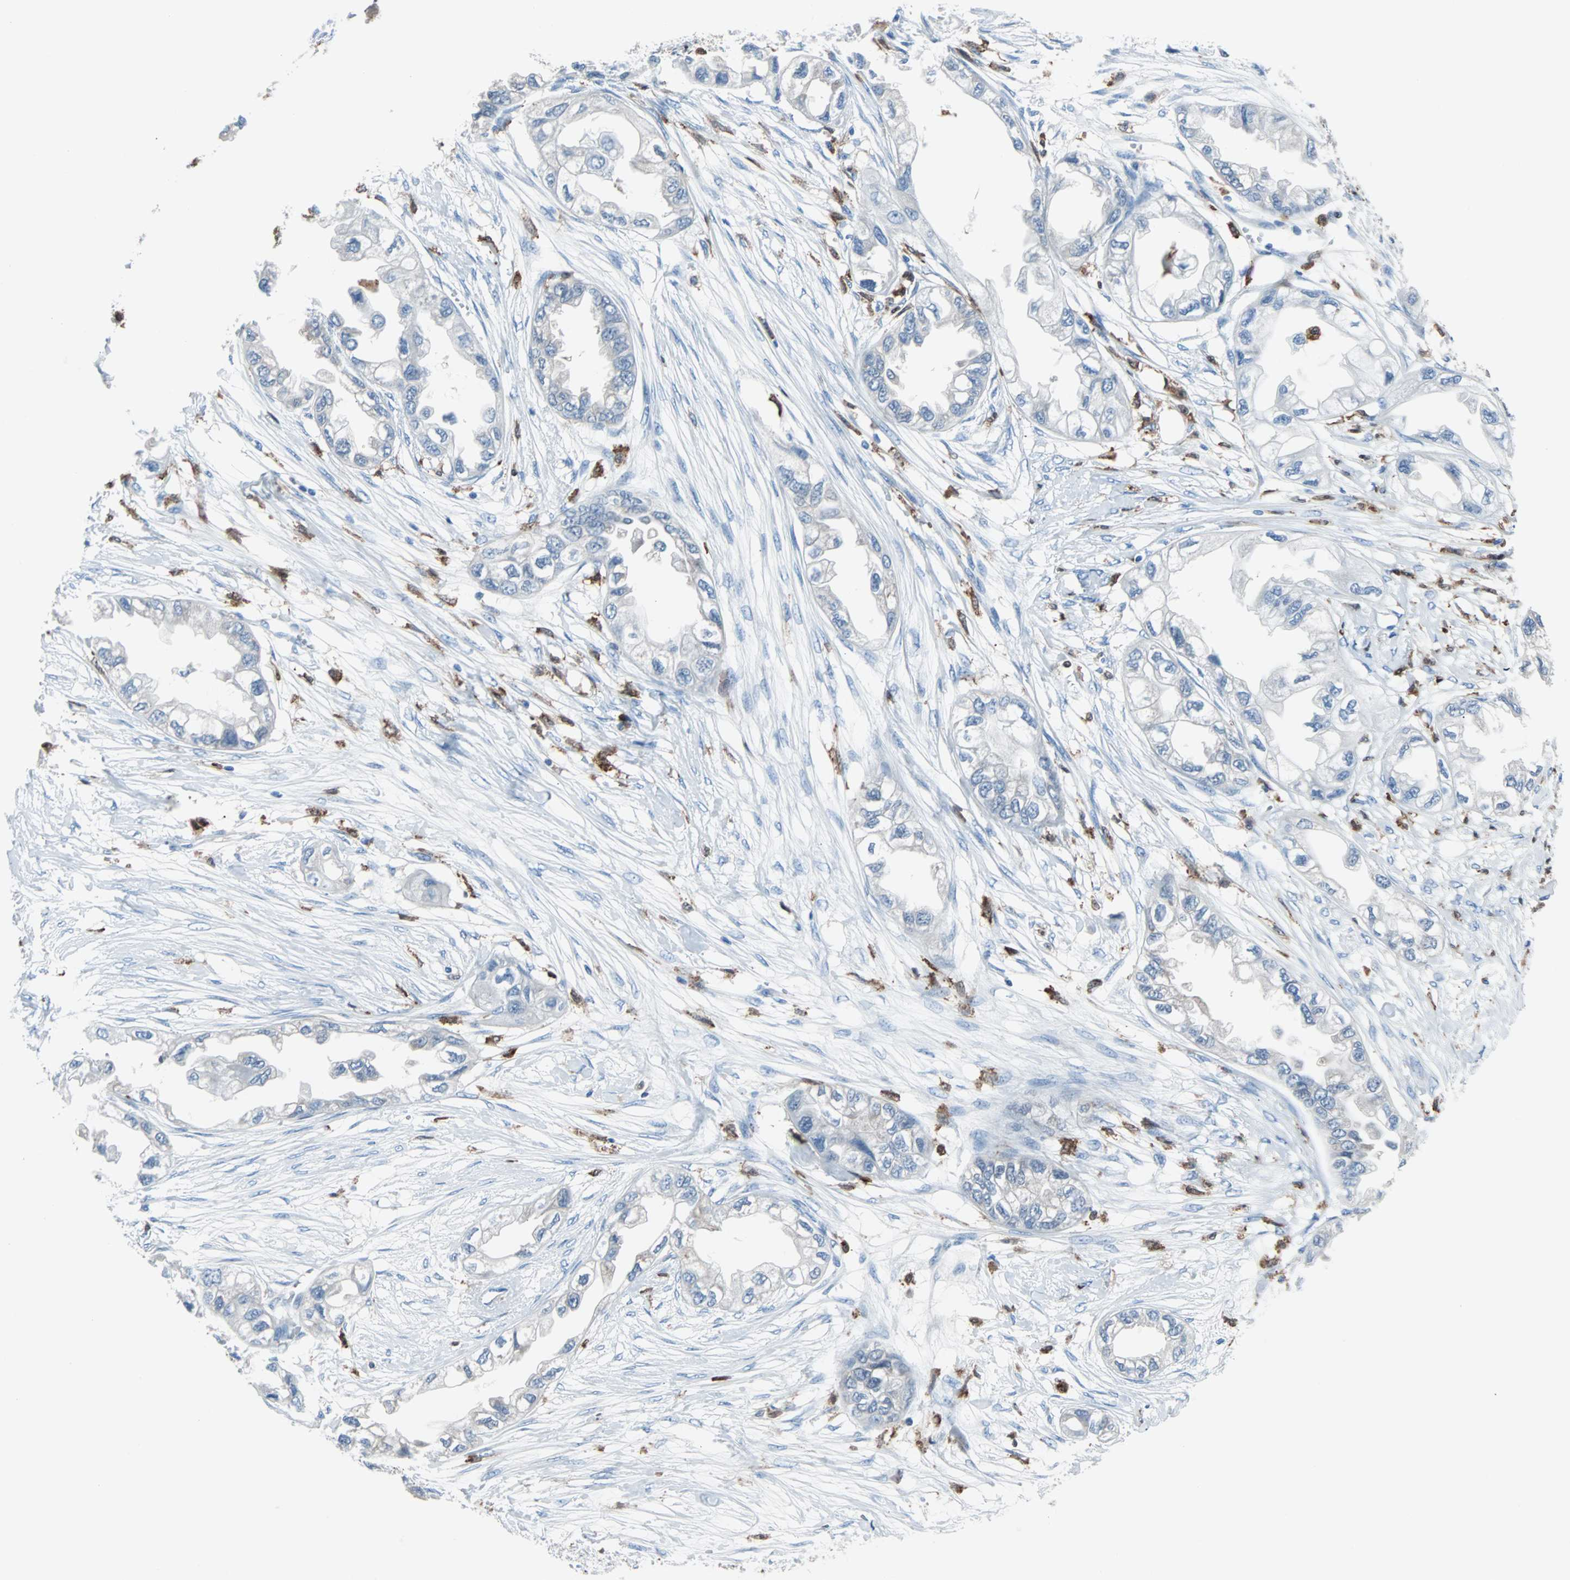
{"staining": {"intensity": "negative", "quantity": "none", "location": "none"}, "tissue": "endometrial cancer", "cell_type": "Tumor cells", "image_type": "cancer", "snomed": [{"axis": "morphology", "description": "Adenocarcinoma, NOS"}, {"axis": "topography", "description": "Endometrium"}], "caption": "An immunohistochemistry (IHC) photomicrograph of adenocarcinoma (endometrial) is shown. There is no staining in tumor cells of adenocarcinoma (endometrial).", "gene": "SYK", "patient": {"sex": "female", "age": 67}}